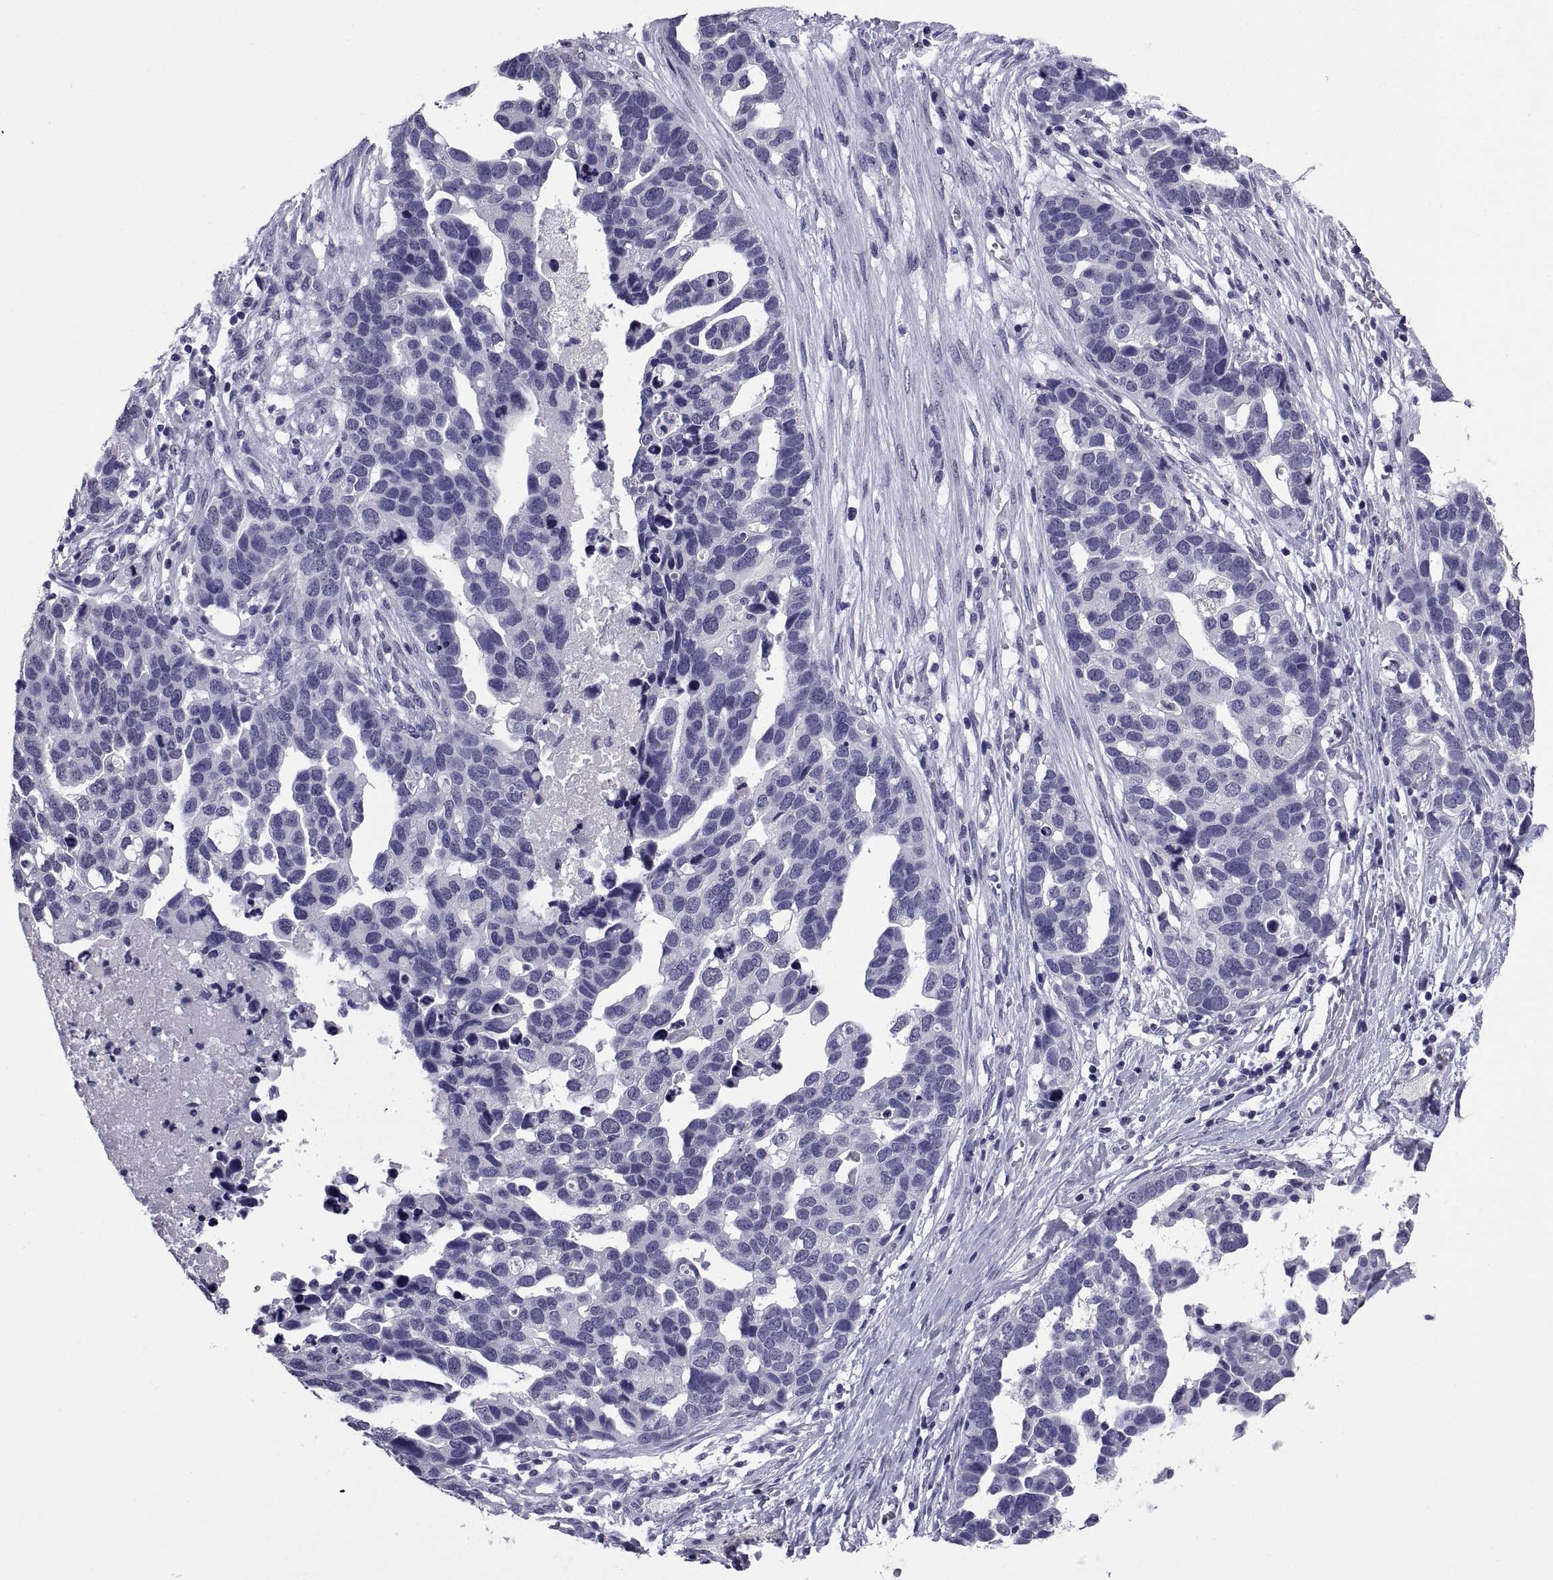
{"staining": {"intensity": "negative", "quantity": "none", "location": "none"}, "tissue": "ovarian cancer", "cell_type": "Tumor cells", "image_type": "cancer", "snomed": [{"axis": "morphology", "description": "Cystadenocarcinoma, serous, NOS"}, {"axis": "topography", "description": "Ovary"}], "caption": "This is an IHC image of ovarian cancer. There is no positivity in tumor cells.", "gene": "TGFBR3L", "patient": {"sex": "female", "age": 54}}